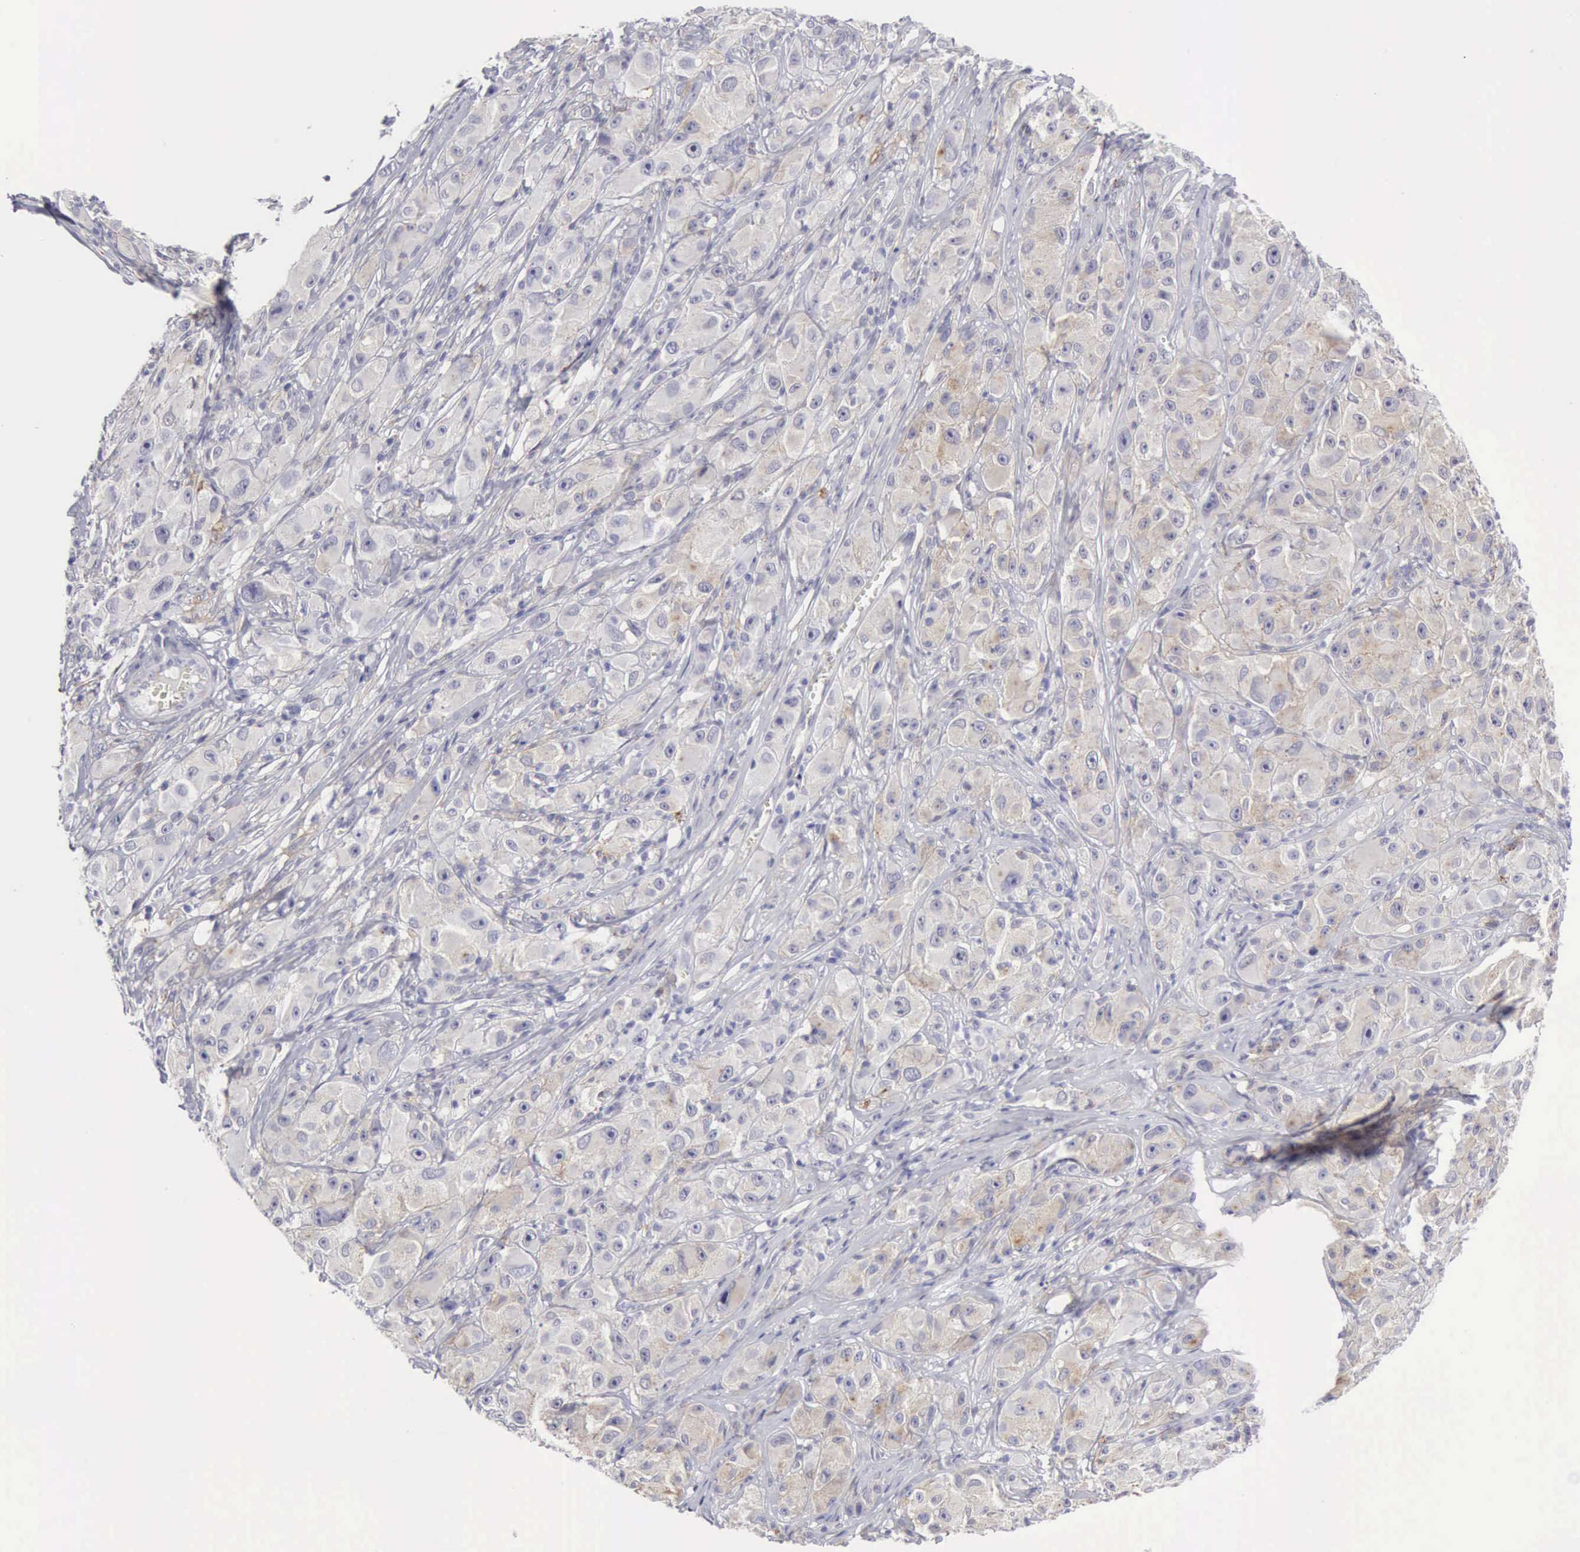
{"staining": {"intensity": "negative", "quantity": "none", "location": "none"}, "tissue": "melanoma", "cell_type": "Tumor cells", "image_type": "cancer", "snomed": [{"axis": "morphology", "description": "Malignant melanoma, NOS"}, {"axis": "topography", "description": "Skin"}], "caption": "There is no significant staining in tumor cells of malignant melanoma.", "gene": "TFRC", "patient": {"sex": "male", "age": 56}}